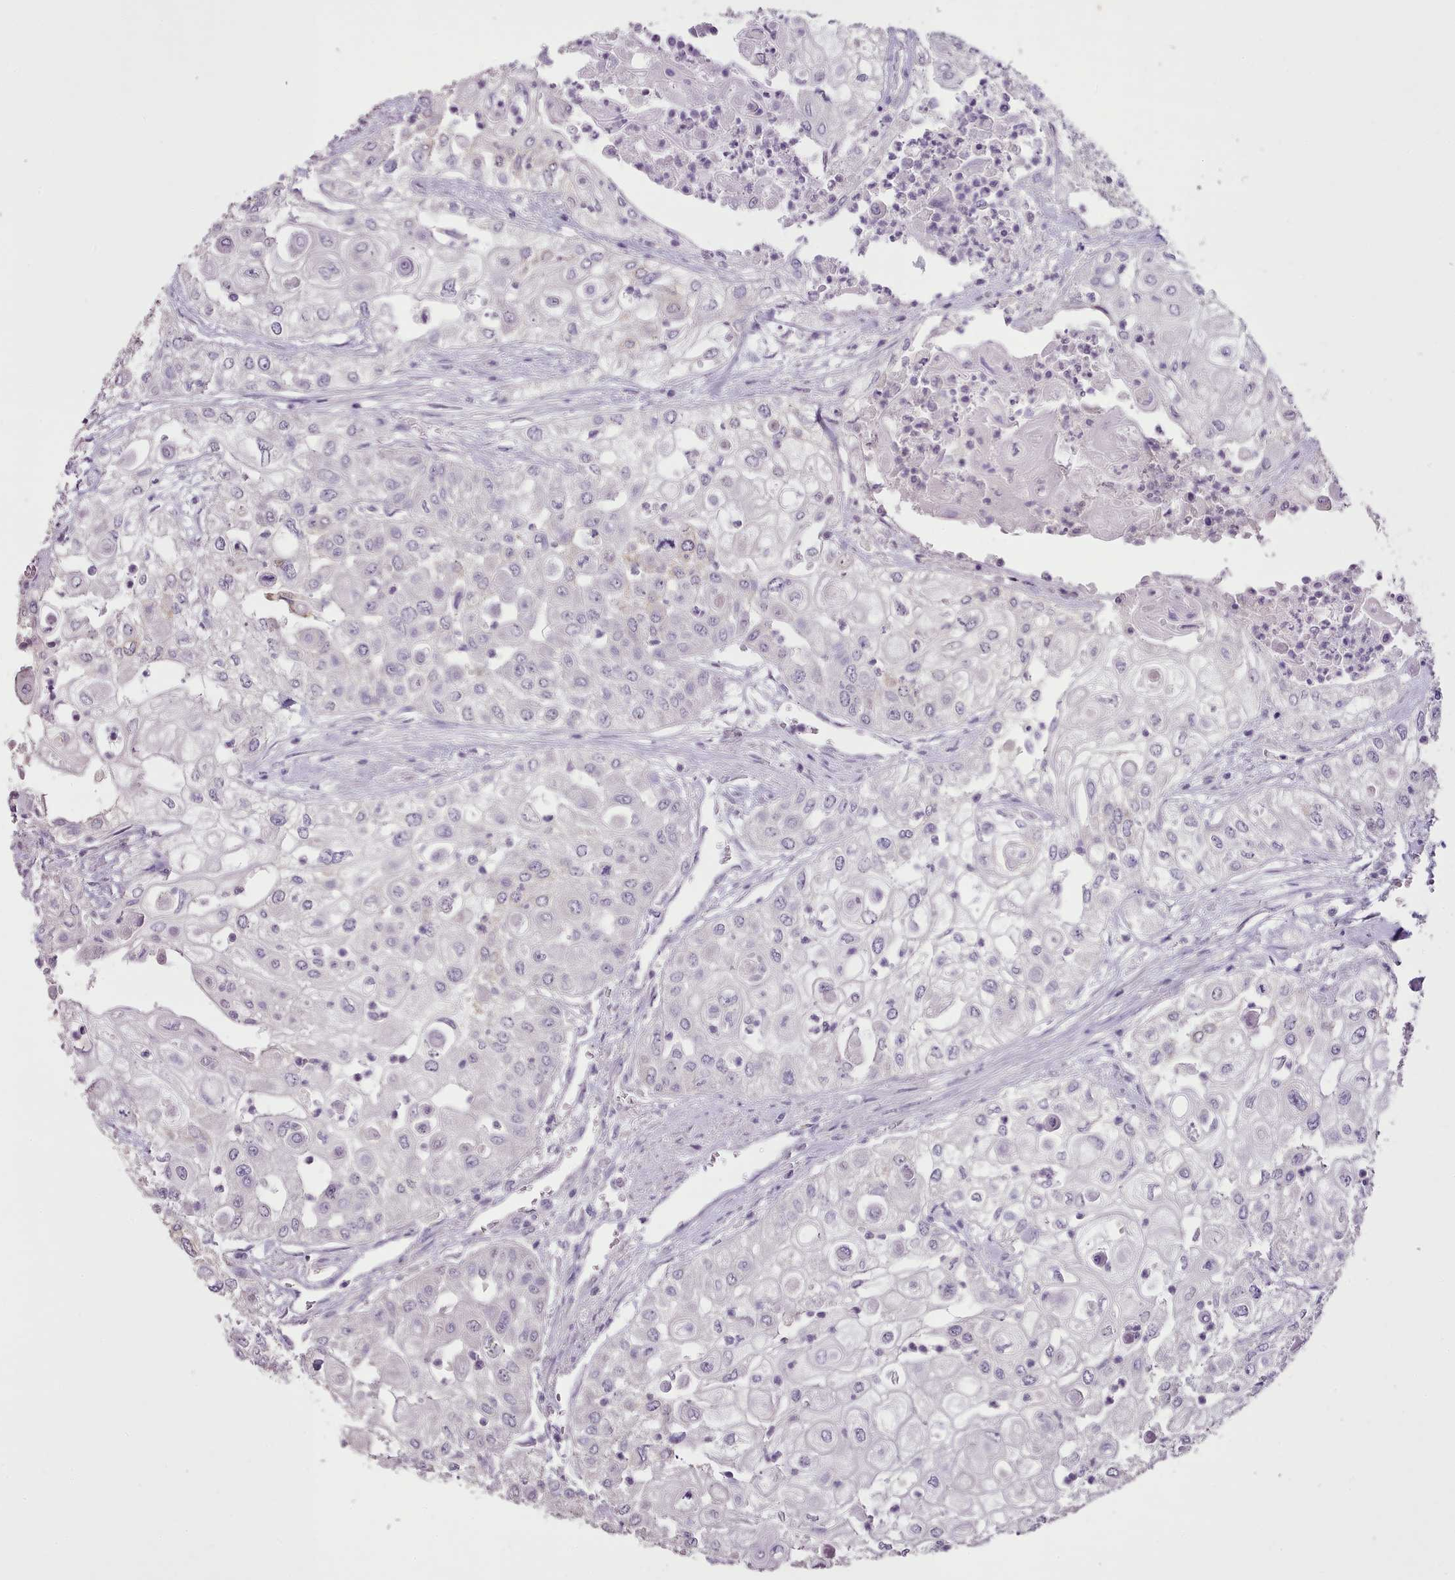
{"staining": {"intensity": "negative", "quantity": "none", "location": "none"}, "tissue": "urothelial cancer", "cell_type": "Tumor cells", "image_type": "cancer", "snomed": [{"axis": "morphology", "description": "Urothelial carcinoma, High grade"}, {"axis": "topography", "description": "Urinary bladder"}], "caption": "This is an IHC histopathology image of human high-grade urothelial carcinoma. There is no staining in tumor cells.", "gene": "BLOC1S2", "patient": {"sex": "female", "age": 79}}